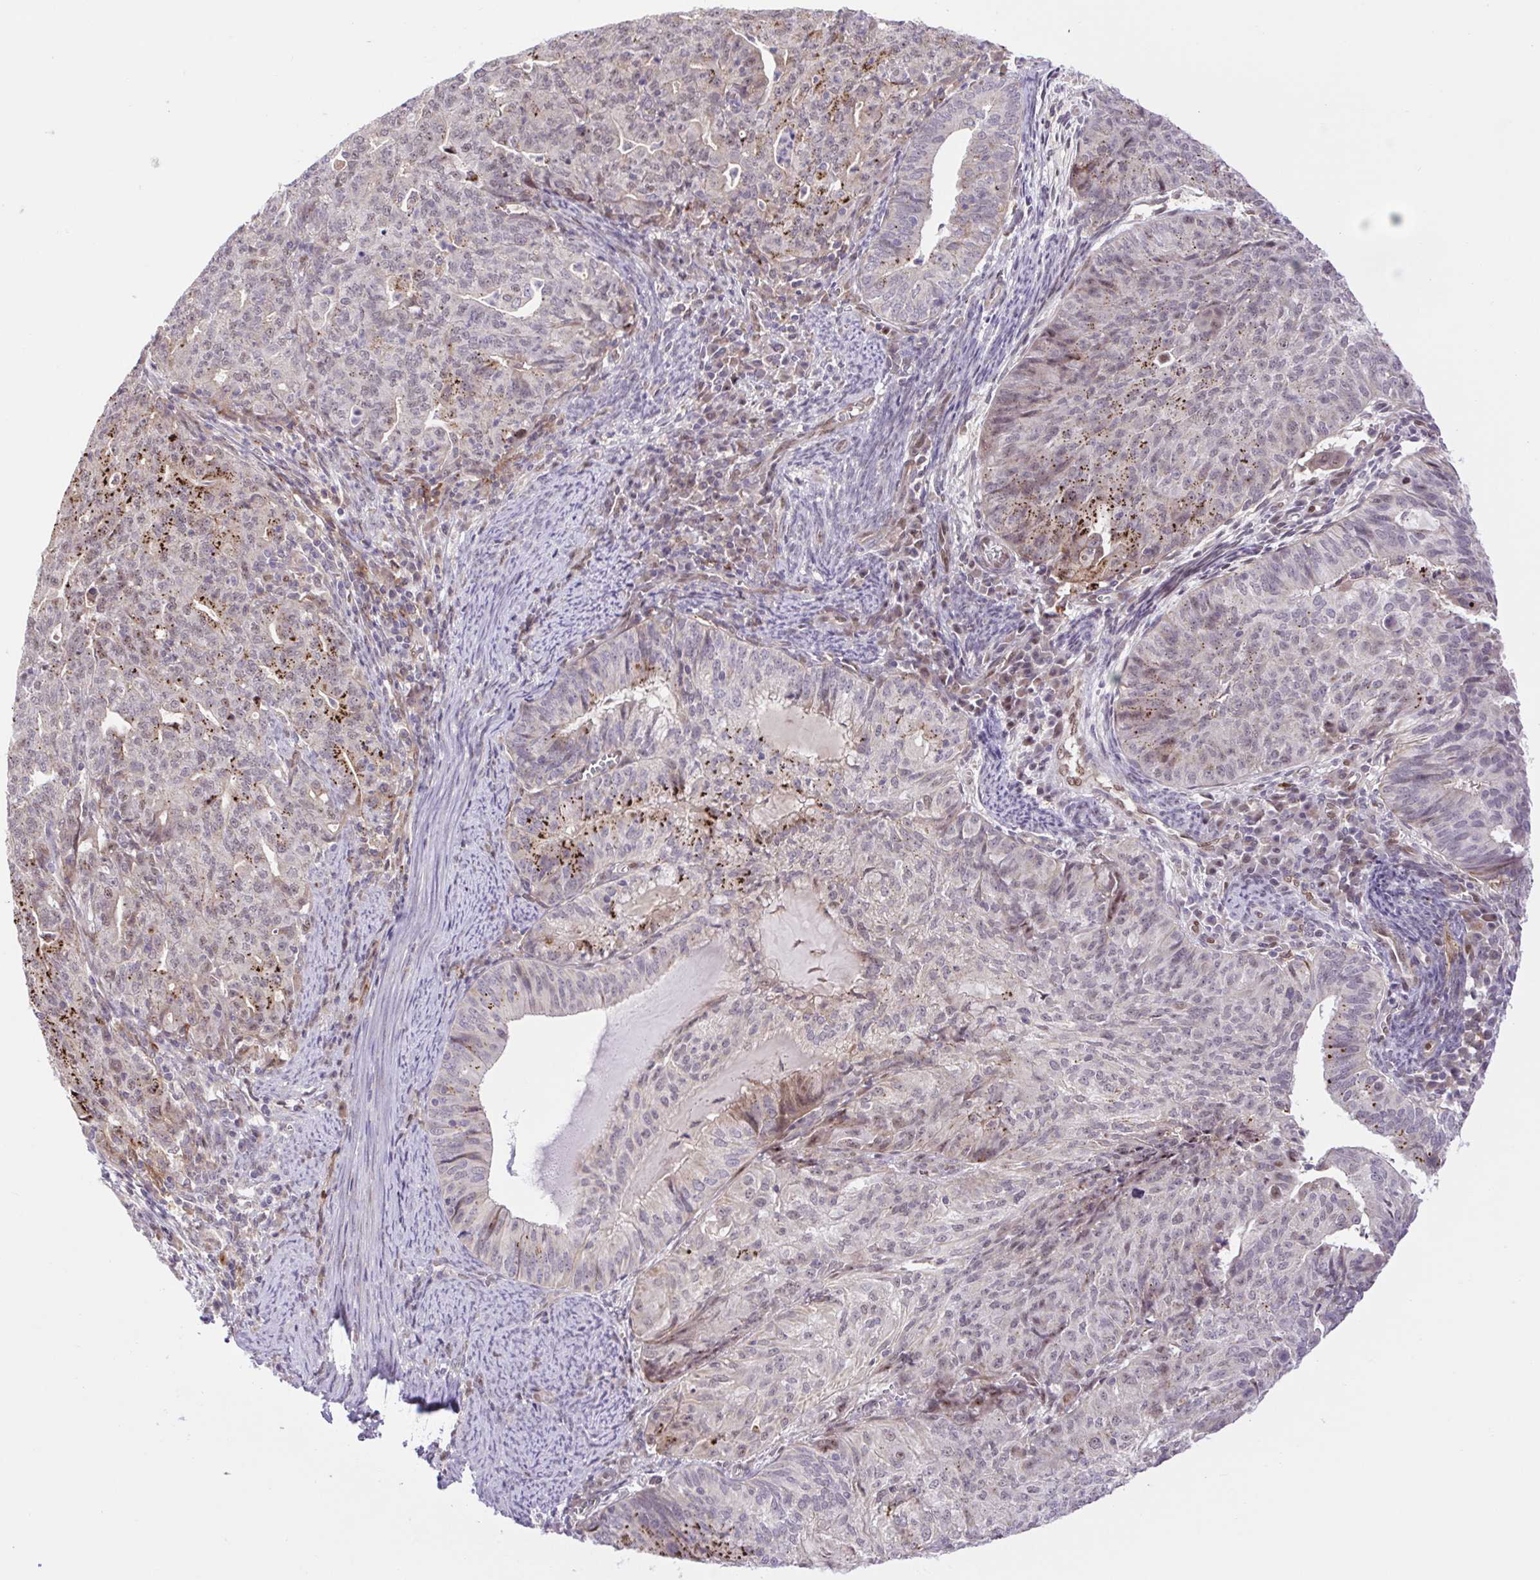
{"staining": {"intensity": "moderate", "quantity": "<25%", "location": "cytoplasmic/membranous,nuclear"}, "tissue": "endometrial cancer", "cell_type": "Tumor cells", "image_type": "cancer", "snomed": [{"axis": "morphology", "description": "Adenocarcinoma, NOS"}, {"axis": "topography", "description": "Endometrium"}], "caption": "Human endometrial cancer (adenocarcinoma) stained for a protein (brown) demonstrates moderate cytoplasmic/membranous and nuclear positive staining in about <25% of tumor cells.", "gene": "ERG", "patient": {"sex": "female", "age": 82}}